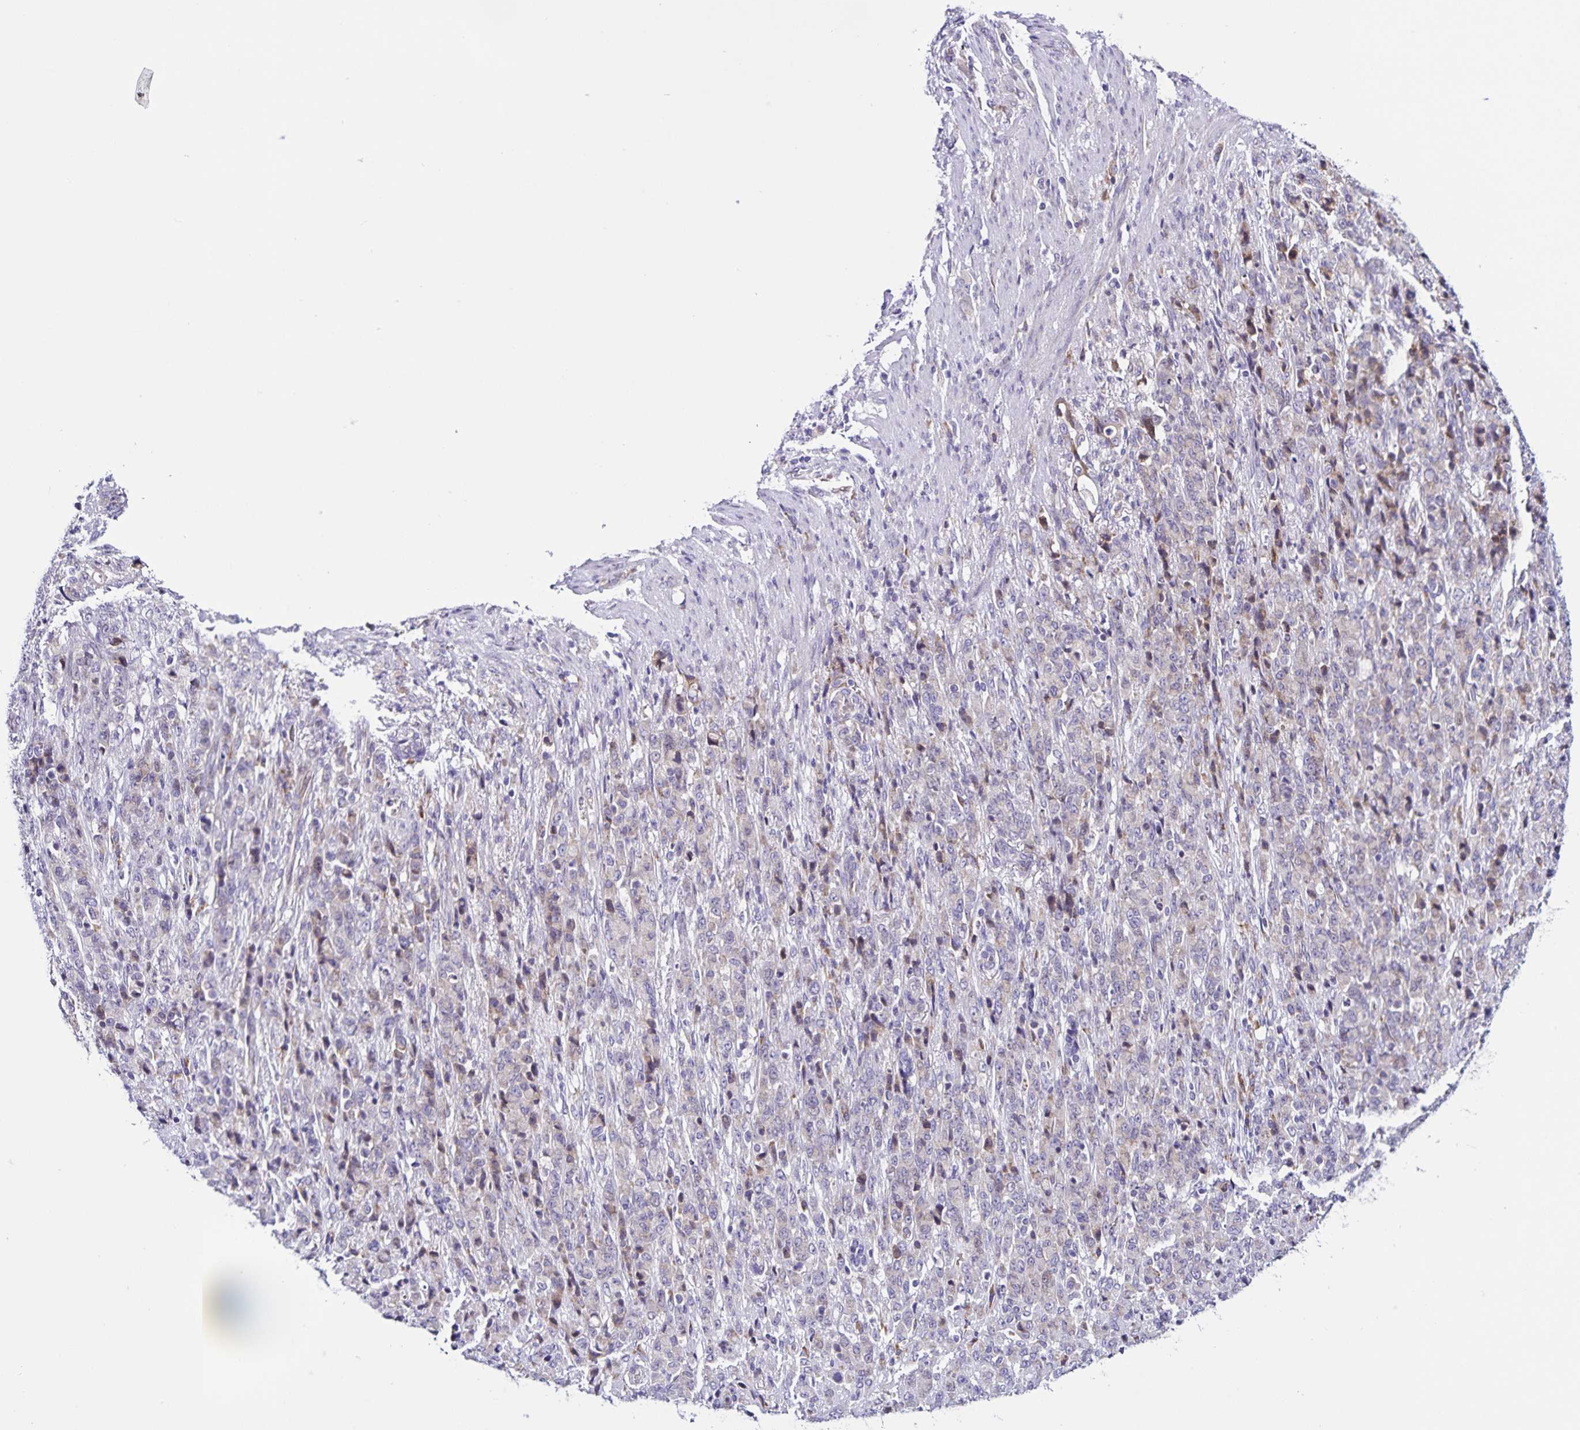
{"staining": {"intensity": "negative", "quantity": "none", "location": "none"}, "tissue": "stomach cancer", "cell_type": "Tumor cells", "image_type": "cancer", "snomed": [{"axis": "morphology", "description": "Adenocarcinoma, NOS"}, {"axis": "topography", "description": "Stomach"}], "caption": "A high-resolution histopathology image shows immunohistochemistry (IHC) staining of stomach adenocarcinoma, which exhibits no significant positivity in tumor cells. The staining is performed using DAB (3,3'-diaminobenzidine) brown chromogen with nuclei counter-stained in using hematoxylin.", "gene": "RNFT2", "patient": {"sex": "female", "age": 79}}